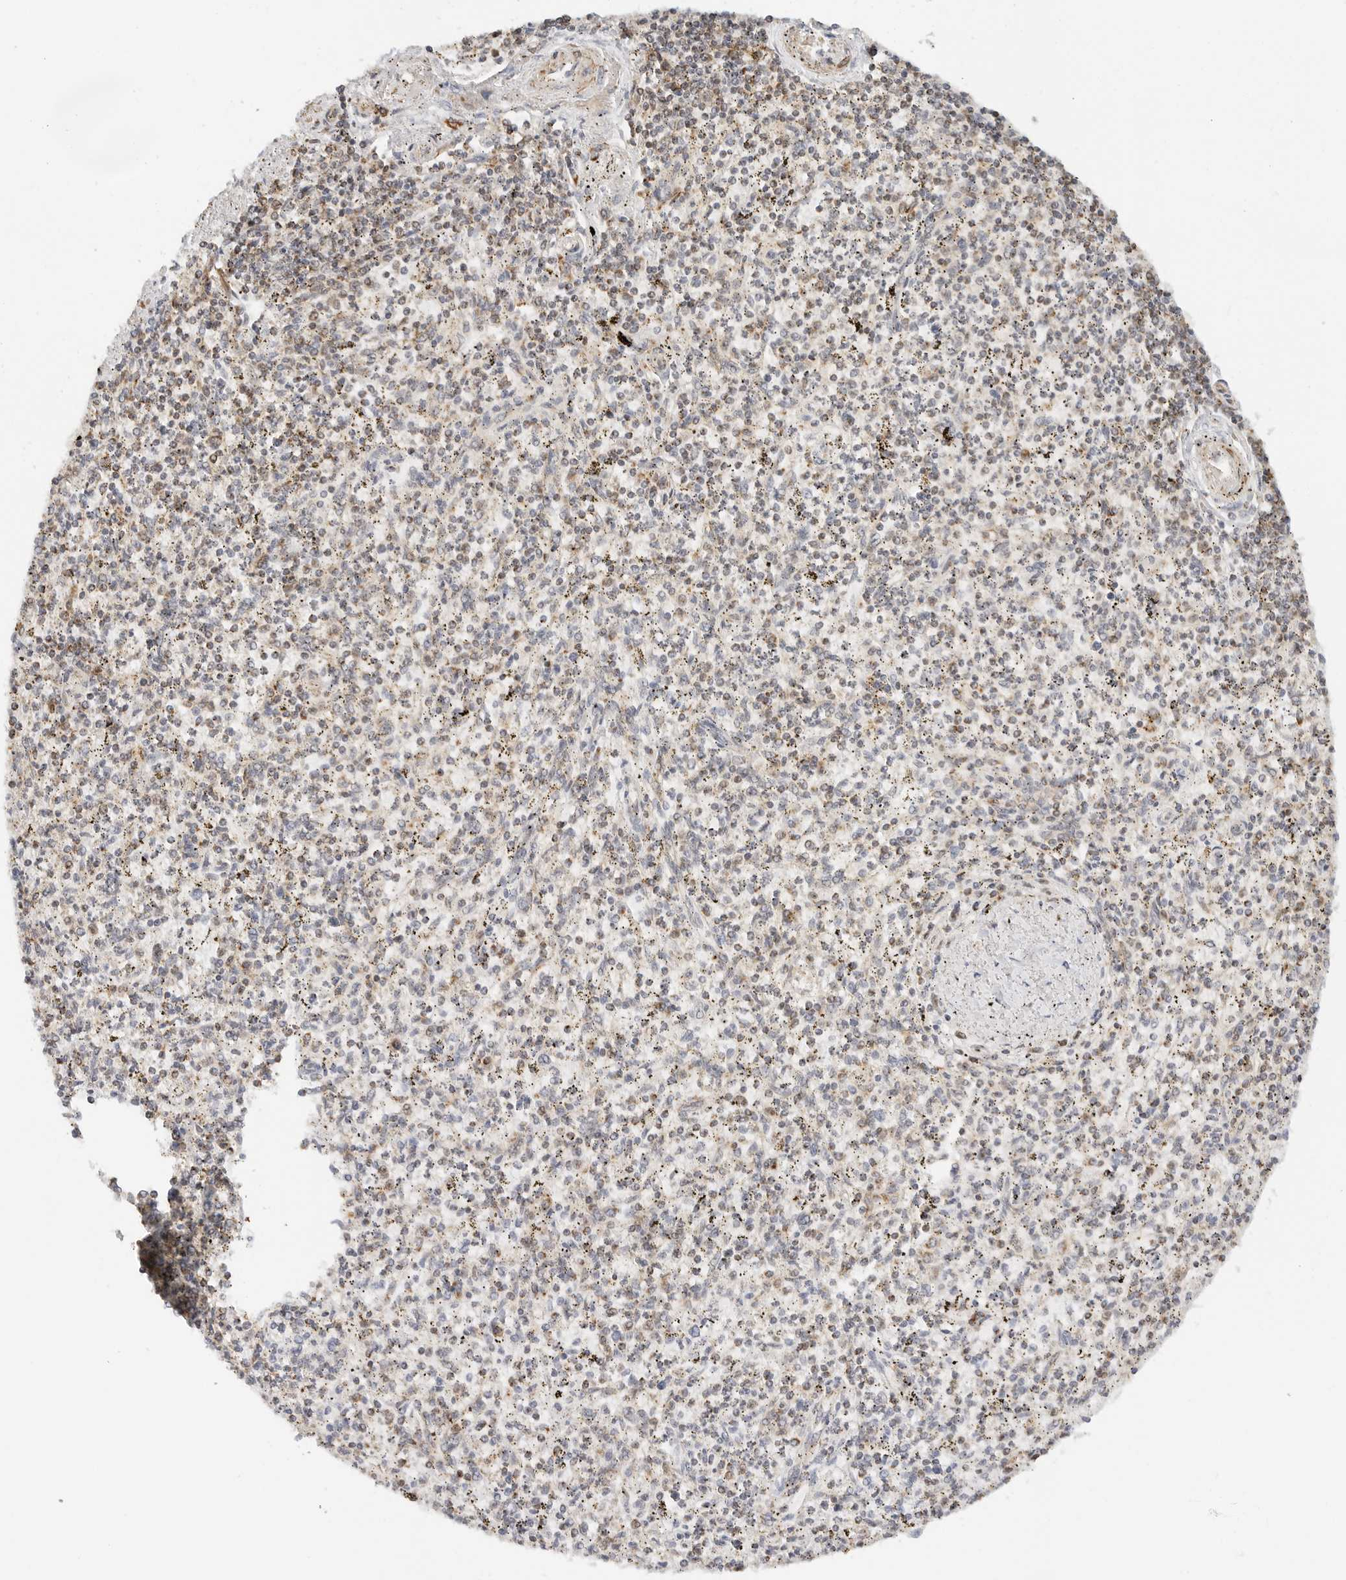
{"staining": {"intensity": "weak", "quantity": "25%-75%", "location": "cytoplasmic/membranous"}, "tissue": "spleen", "cell_type": "Cells in red pulp", "image_type": "normal", "snomed": [{"axis": "morphology", "description": "Normal tissue, NOS"}, {"axis": "topography", "description": "Spleen"}], "caption": "DAB (3,3'-diaminobenzidine) immunohistochemical staining of normal spleen demonstrates weak cytoplasmic/membranous protein staining in about 25%-75% of cells in red pulp.", "gene": "GORAB", "patient": {"sex": "male", "age": 72}}